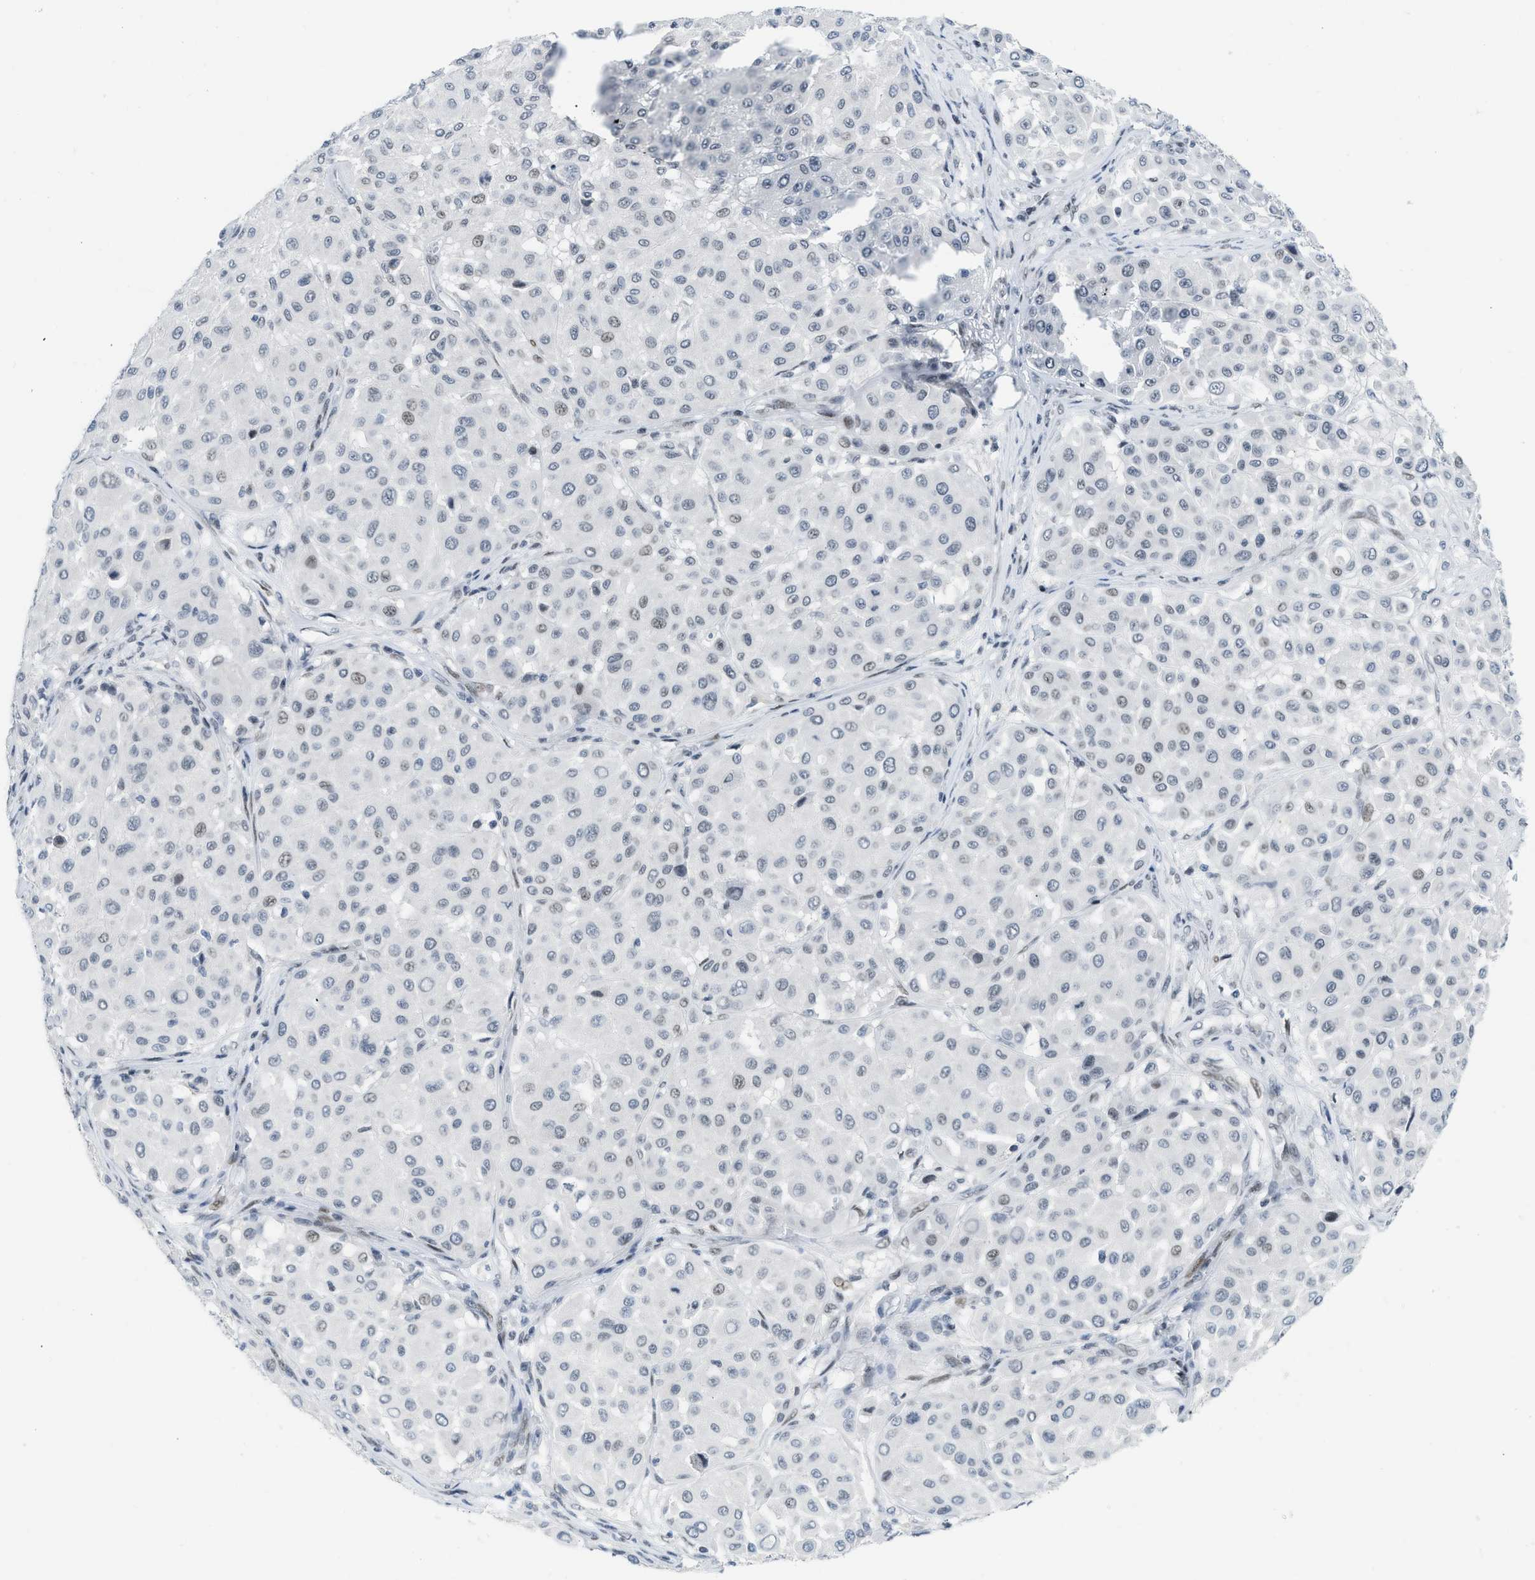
{"staining": {"intensity": "weak", "quantity": "<25%", "location": "nuclear"}, "tissue": "melanoma", "cell_type": "Tumor cells", "image_type": "cancer", "snomed": [{"axis": "morphology", "description": "Malignant melanoma, Metastatic site"}, {"axis": "topography", "description": "Soft tissue"}], "caption": "Immunohistochemistry of human melanoma exhibits no expression in tumor cells.", "gene": "PBX1", "patient": {"sex": "male", "age": 41}}